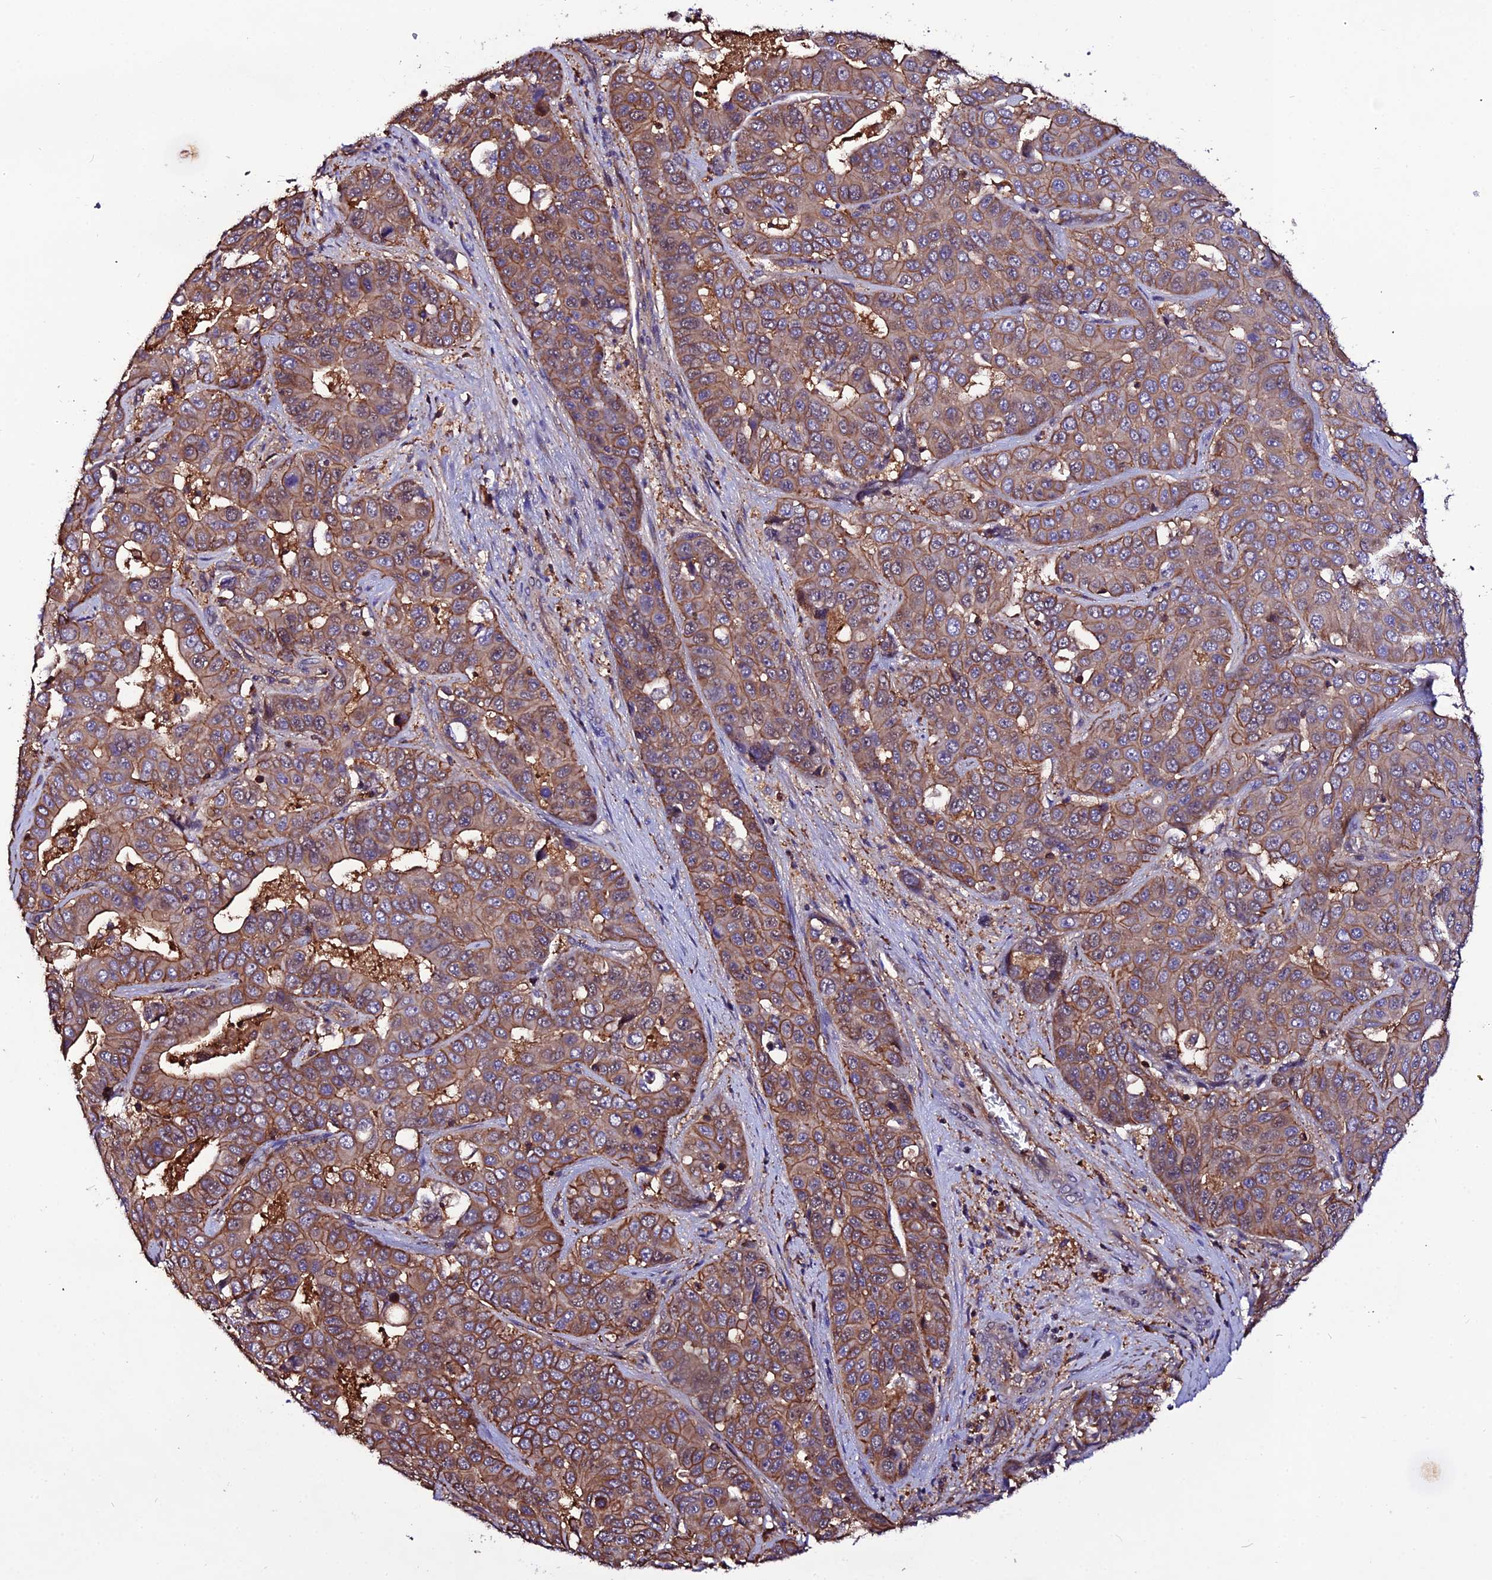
{"staining": {"intensity": "moderate", "quantity": ">75%", "location": "cytoplasmic/membranous"}, "tissue": "liver cancer", "cell_type": "Tumor cells", "image_type": "cancer", "snomed": [{"axis": "morphology", "description": "Cholangiocarcinoma"}, {"axis": "topography", "description": "Liver"}], "caption": "An IHC histopathology image of tumor tissue is shown. Protein staining in brown shows moderate cytoplasmic/membranous positivity in cholangiocarcinoma (liver) within tumor cells.", "gene": "USP17L15", "patient": {"sex": "female", "age": 52}}